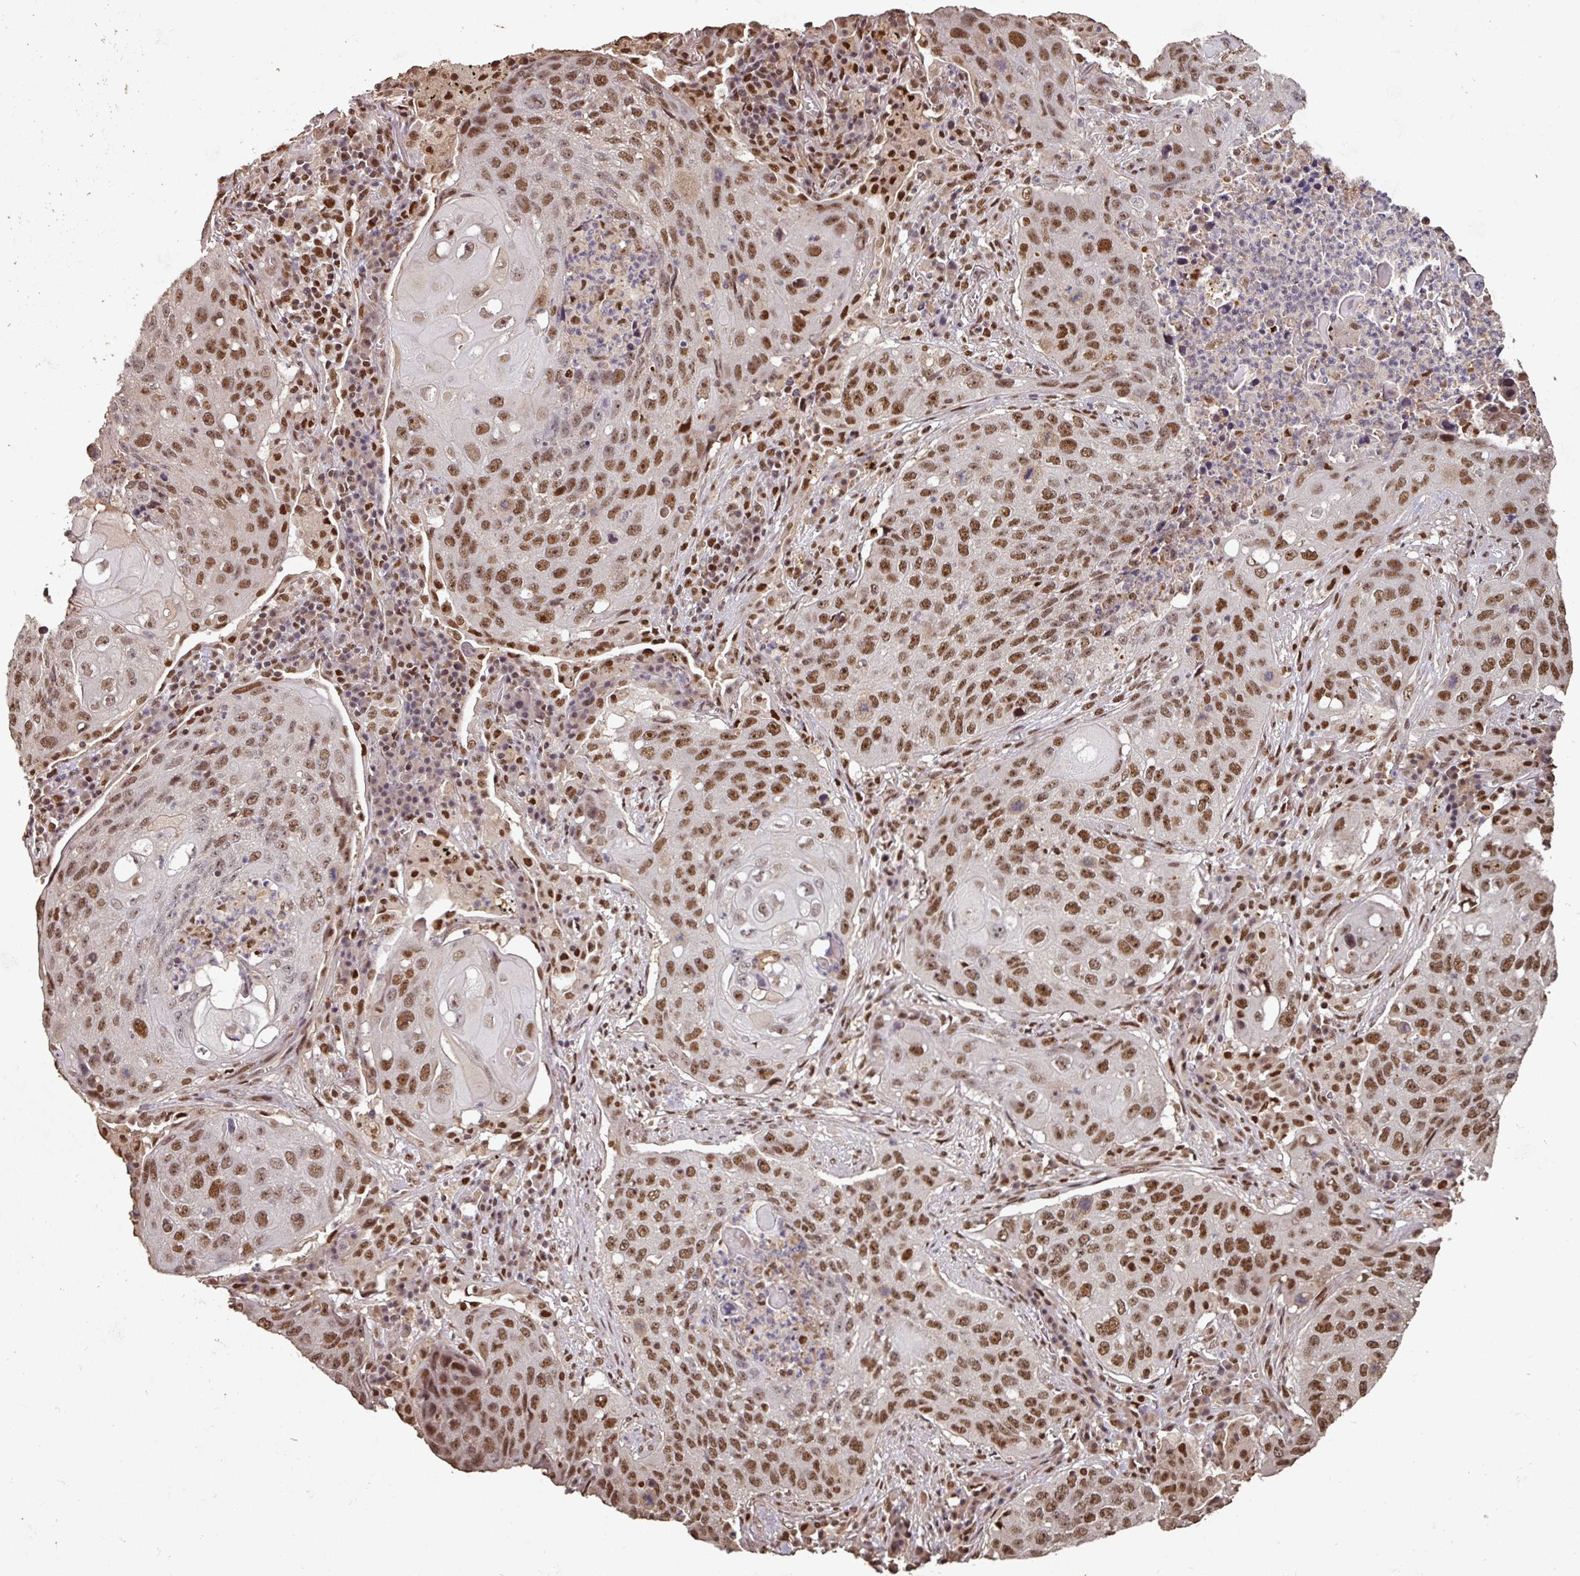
{"staining": {"intensity": "moderate", "quantity": ">75%", "location": "nuclear"}, "tissue": "lung cancer", "cell_type": "Tumor cells", "image_type": "cancer", "snomed": [{"axis": "morphology", "description": "Squamous cell carcinoma, NOS"}, {"axis": "topography", "description": "Lung"}], "caption": "The micrograph shows staining of lung cancer (squamous cell carcinoma), revealing moderate nuclear protein positivity (brown color) within tumor cells.", "gene": "POLD1", "patient": {"sex": "female", "age": 63}}